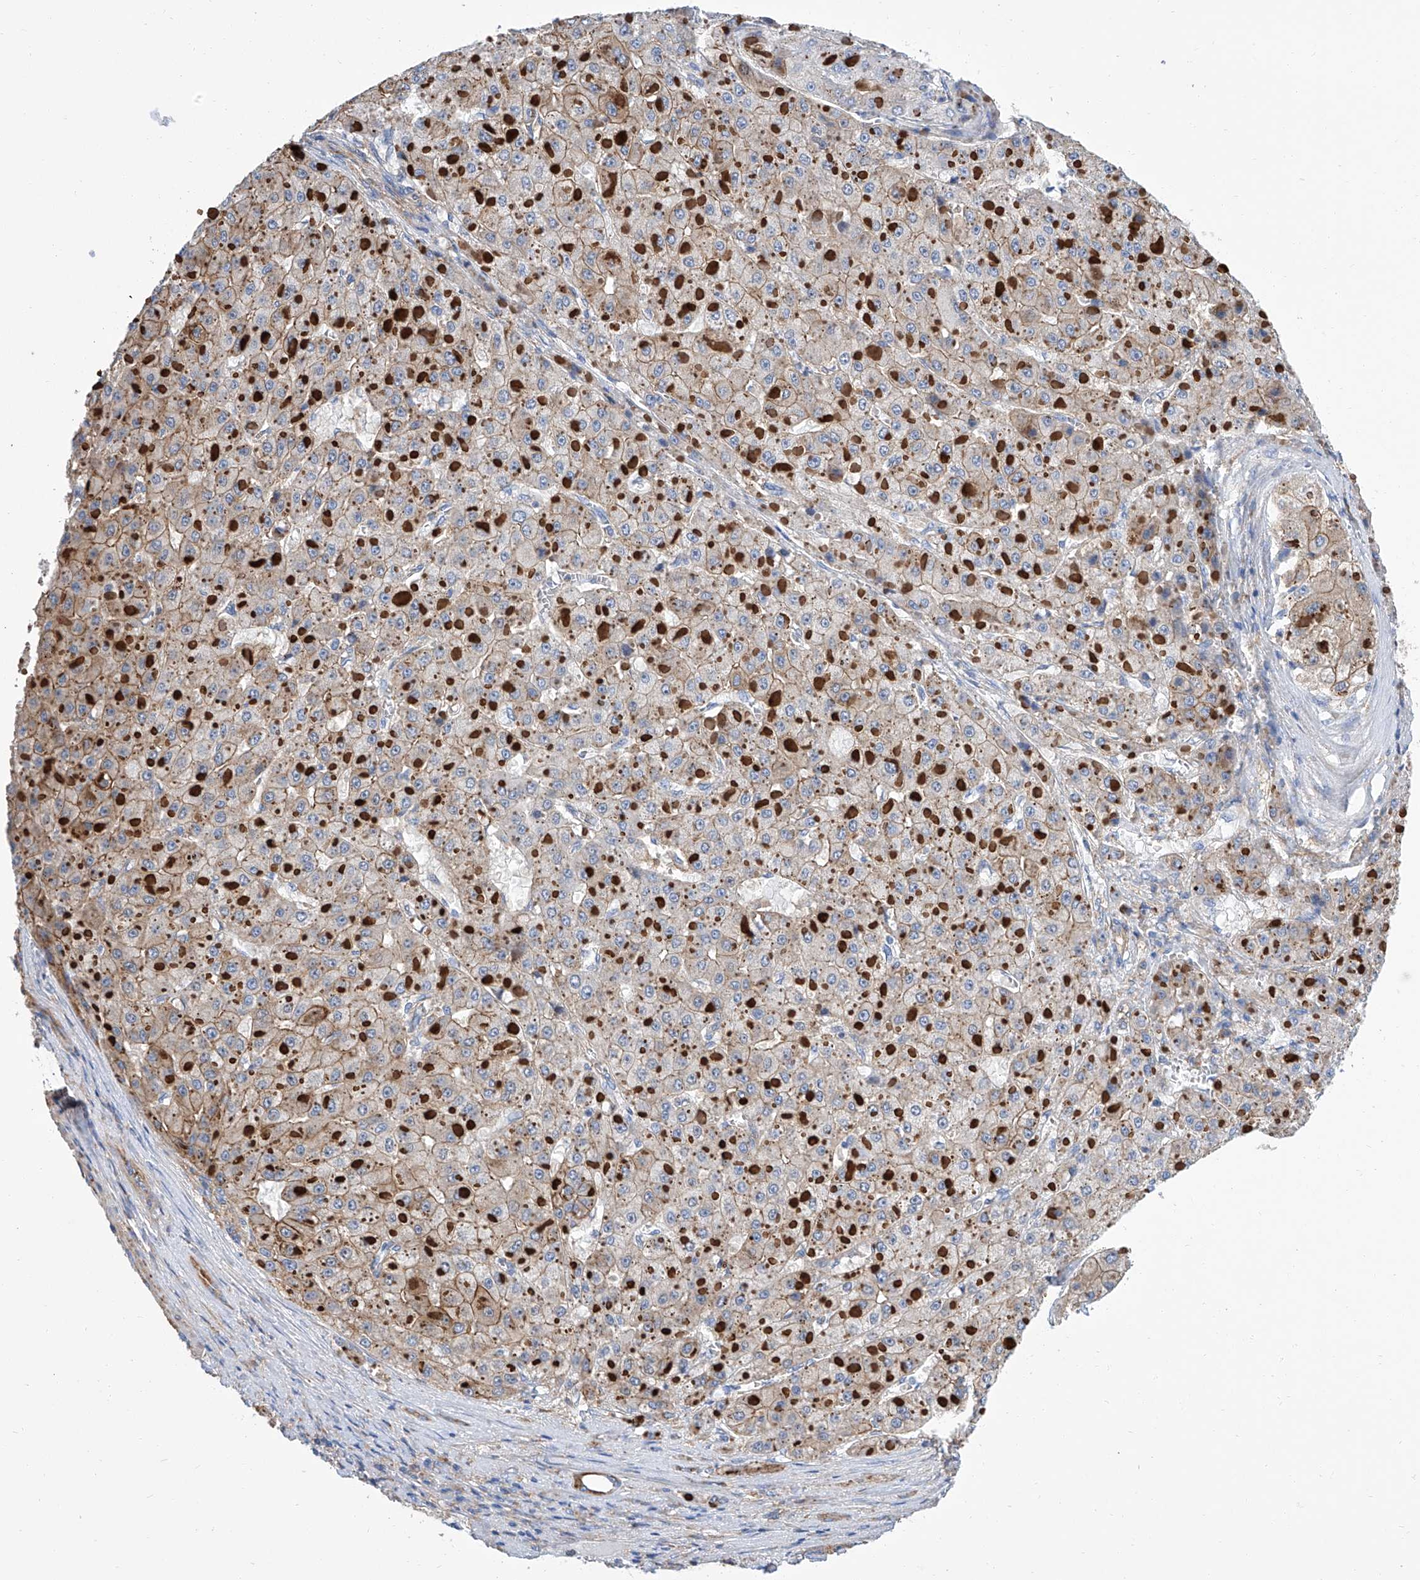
{"staining": {"intensity": "weak", "quantity": "25%-75%", "location": "cytoplasmic/membranous"}, "tissue": "liver cancer", "cell_type": "Tumor cells", "image_type": "cancer", "snomed": [{"axis": "morphology", "description": "Carcinoma, Hepatocellular, NOS"}, {"axis": "topography", "description": "Liver"}], "caption": "IHC histopathology image of neoplastic tissue: liver cancer (hepatocellular carcinoma) stained using immunohistochemistry exhibits low levels of weak protein expression localized specifically in the cytoplasmic/membranous of tumor cells, appearing as a cytoplasmic/membranous brown color.", "gene": "GPT", "patient": {"sex": "female", "age": 73}}